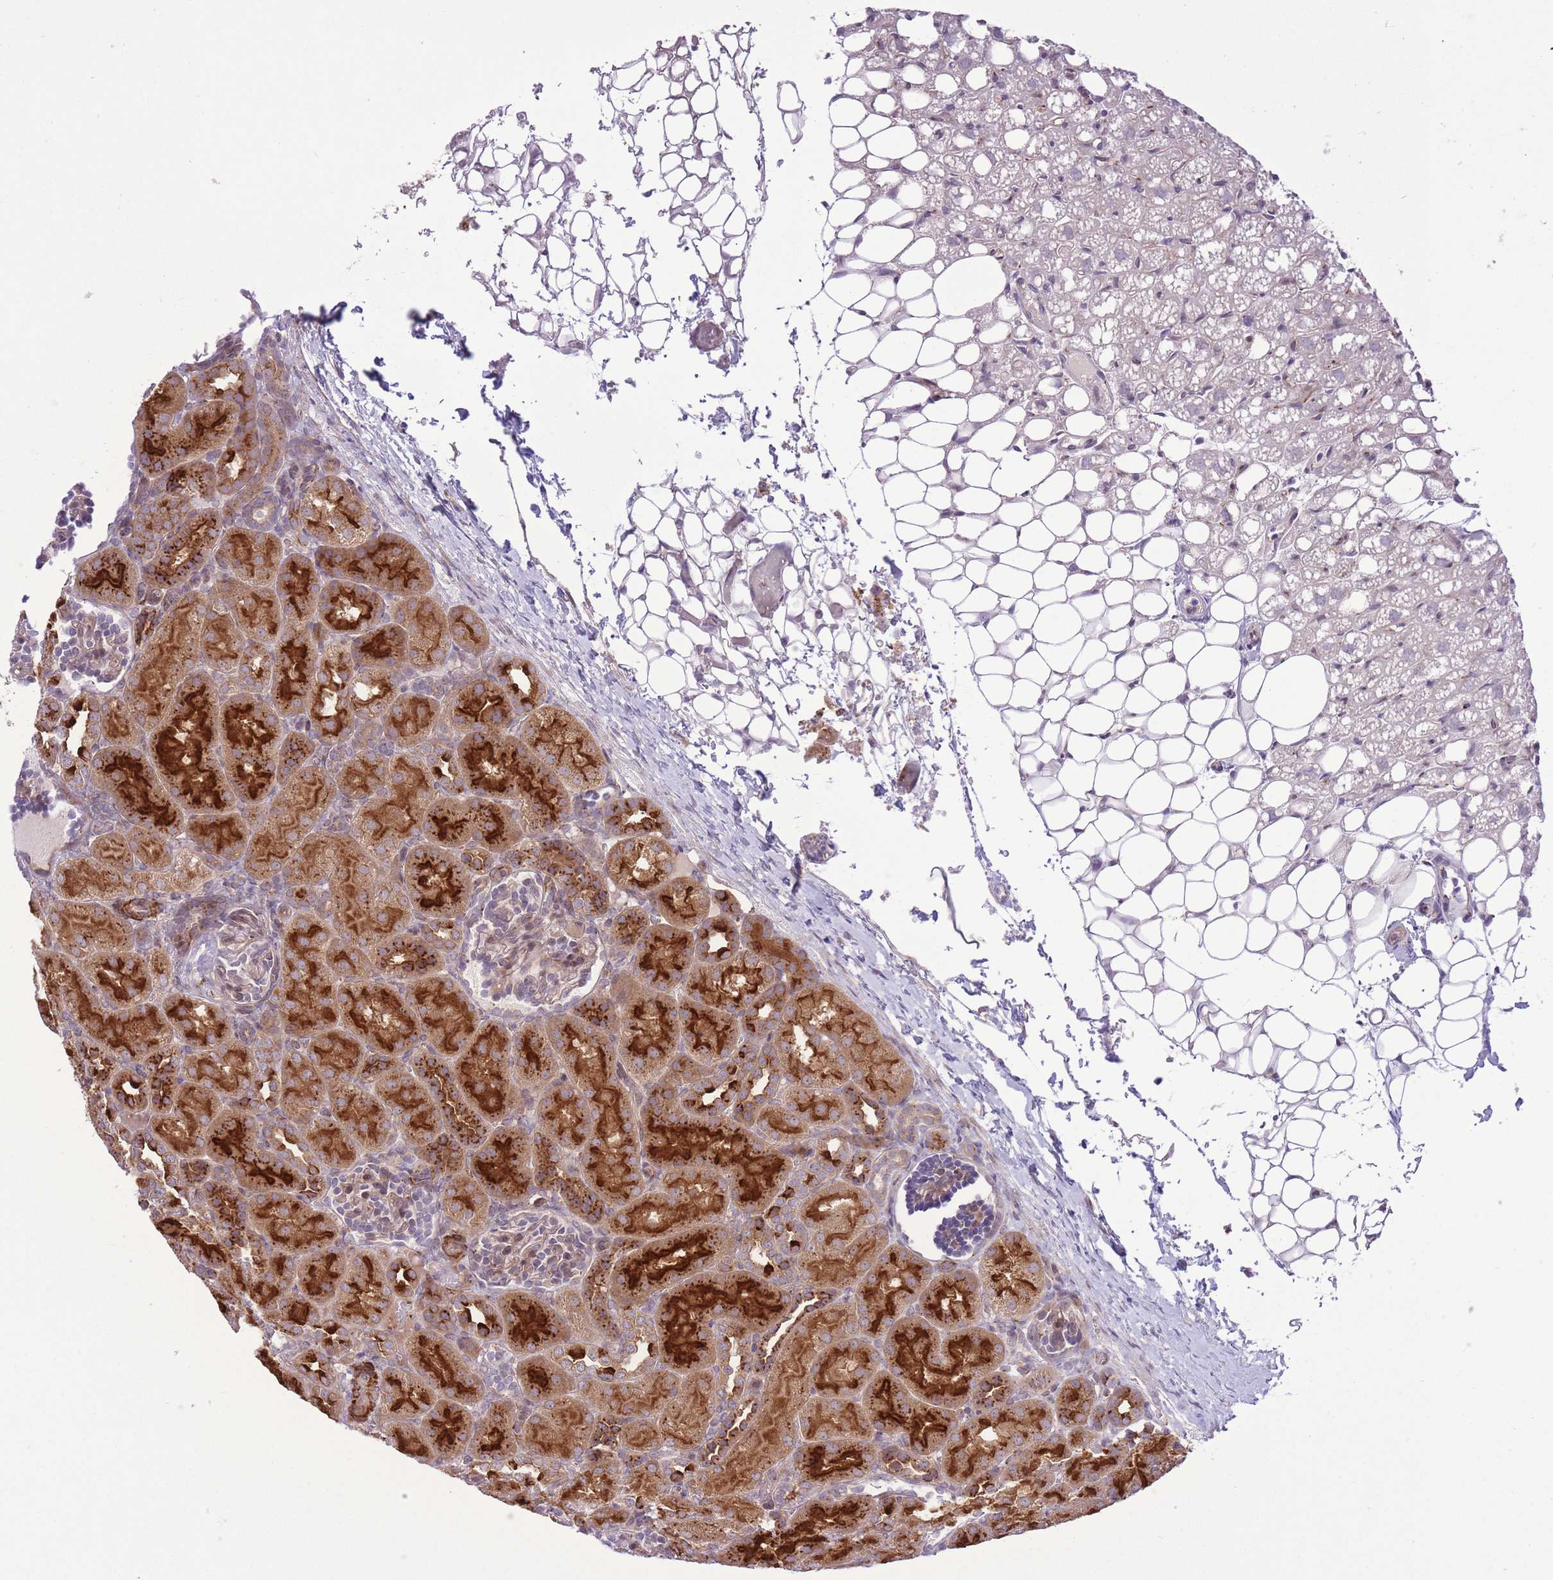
{"staining": {"intensity": "weak", "quantity": "25%-75%", "location": "cytoplasmic/membranous,nuclear"}, "tissue": "kidney", "cell_type": "Cells in glomeruli", "image_type": "normal", "snomed": [{"axis": "morphology", "description": "Normal tissue, NOS"}, {"axis": "topography", "description": "Kidney"}], "caption": "Kidney stained with DAB immunohistochemistry (IHC) exhibits low levels of weak cytoplasmic/membranous,nuclear expression in approximately 25%-75% of cells in glomeruli. Nuclei are stained in blue.", "gene": "ZBED5", "patient": {"sex": "male", "age": 1}}